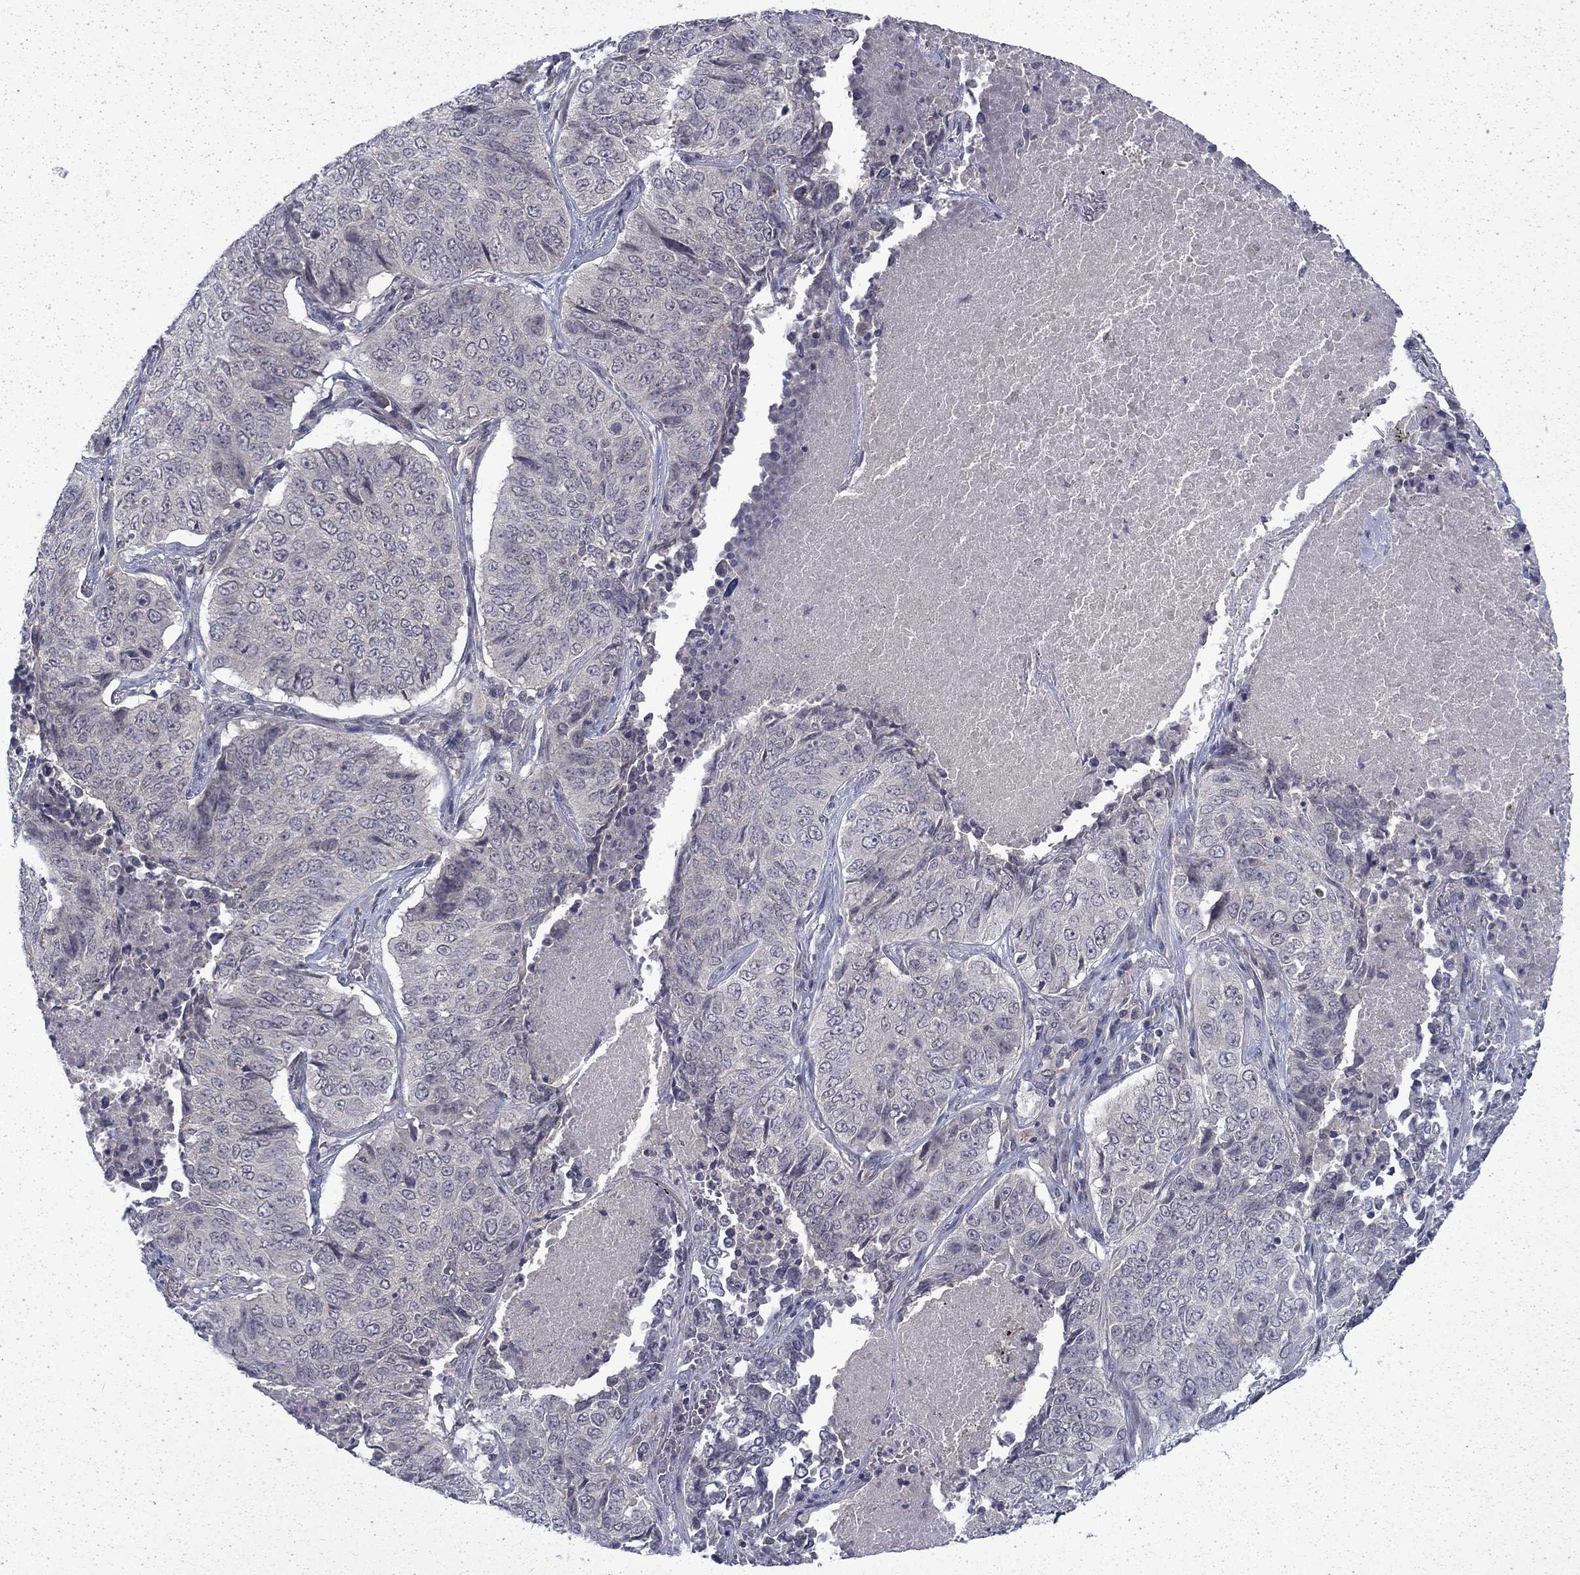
{"staining": {"intensity": "negative", "quantity": "none", "location": "none"}, "tissue": "lung cancer", "cell_type": "Tumor cells", "image_type": "cancer", "snomed": [{"axis": "morphology", "description": "Normal tissue, NOS"}, {"axis": "morphology", "description": "Squamous cell carcinoma, NOS"}, {"axis": "topography", "description": "Bronchus"}, {"axis": "topography", "description": "Lung"}], "caption": "The histopathology image exhibits no staining of tumor cells in lung cancer (squamous cell carcinoma).", "gene": "CHAT", "patient": {"sex": "male", "age": 64}}